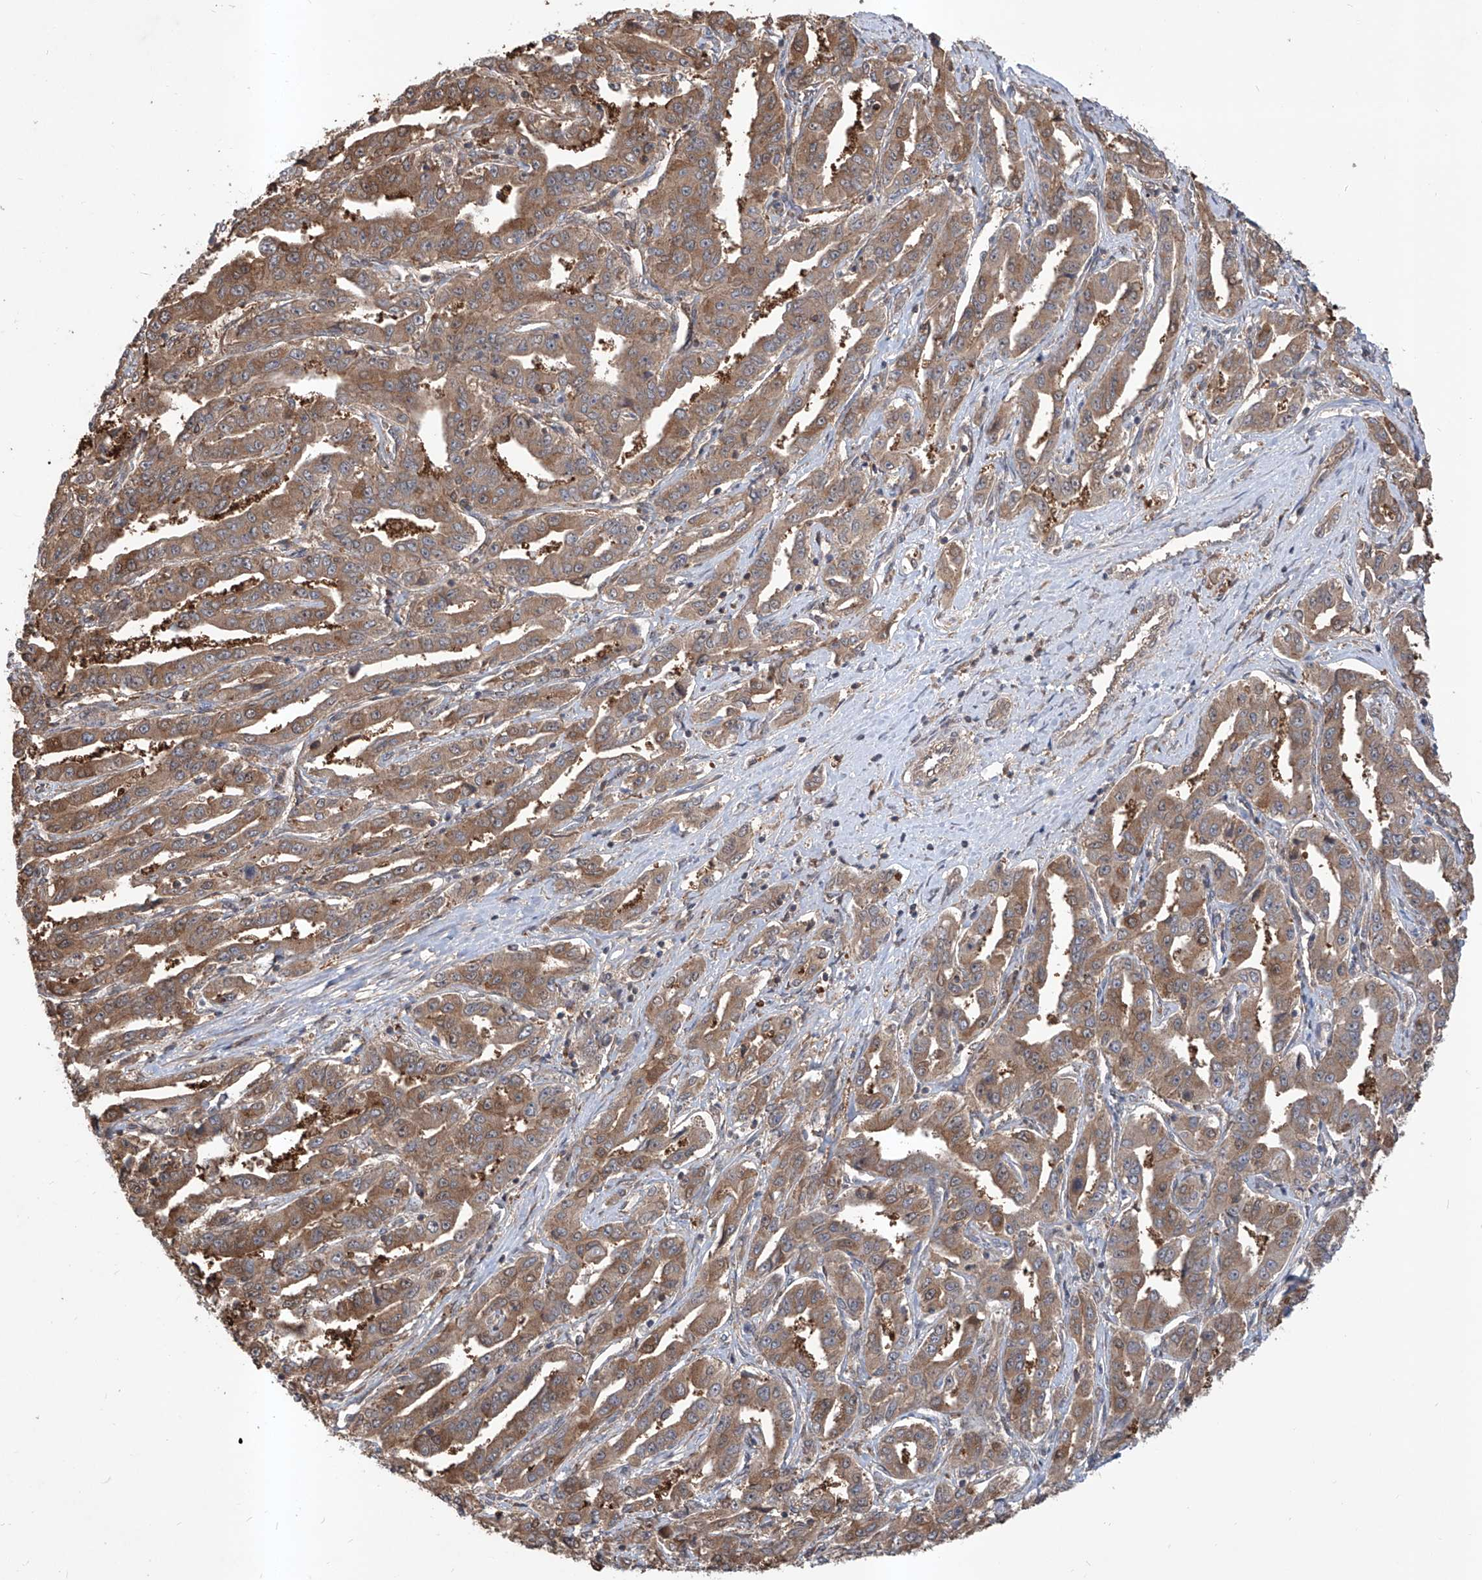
{"staining": {"intensity": "moderate", "quantity": ">75%", "location": "cytoplasmic/membranous"}, "tissue": "liver cancer", "cell_type": "Tumor cells", "image_type": "cancer", "snomed": [{"axis": "morphology", "description": "Cholangiocarcinoma"}, {"axis": "topography", "description": "Liver"}], "caption": "A medium amount of moderate cytoplasmic/membranous expression is present in about >75% of tumor cells in liver cancer (cholangiocarcinoma) tissue.", "gene": "HOXC8", "patient": {"sex": "male", "age": 59}}